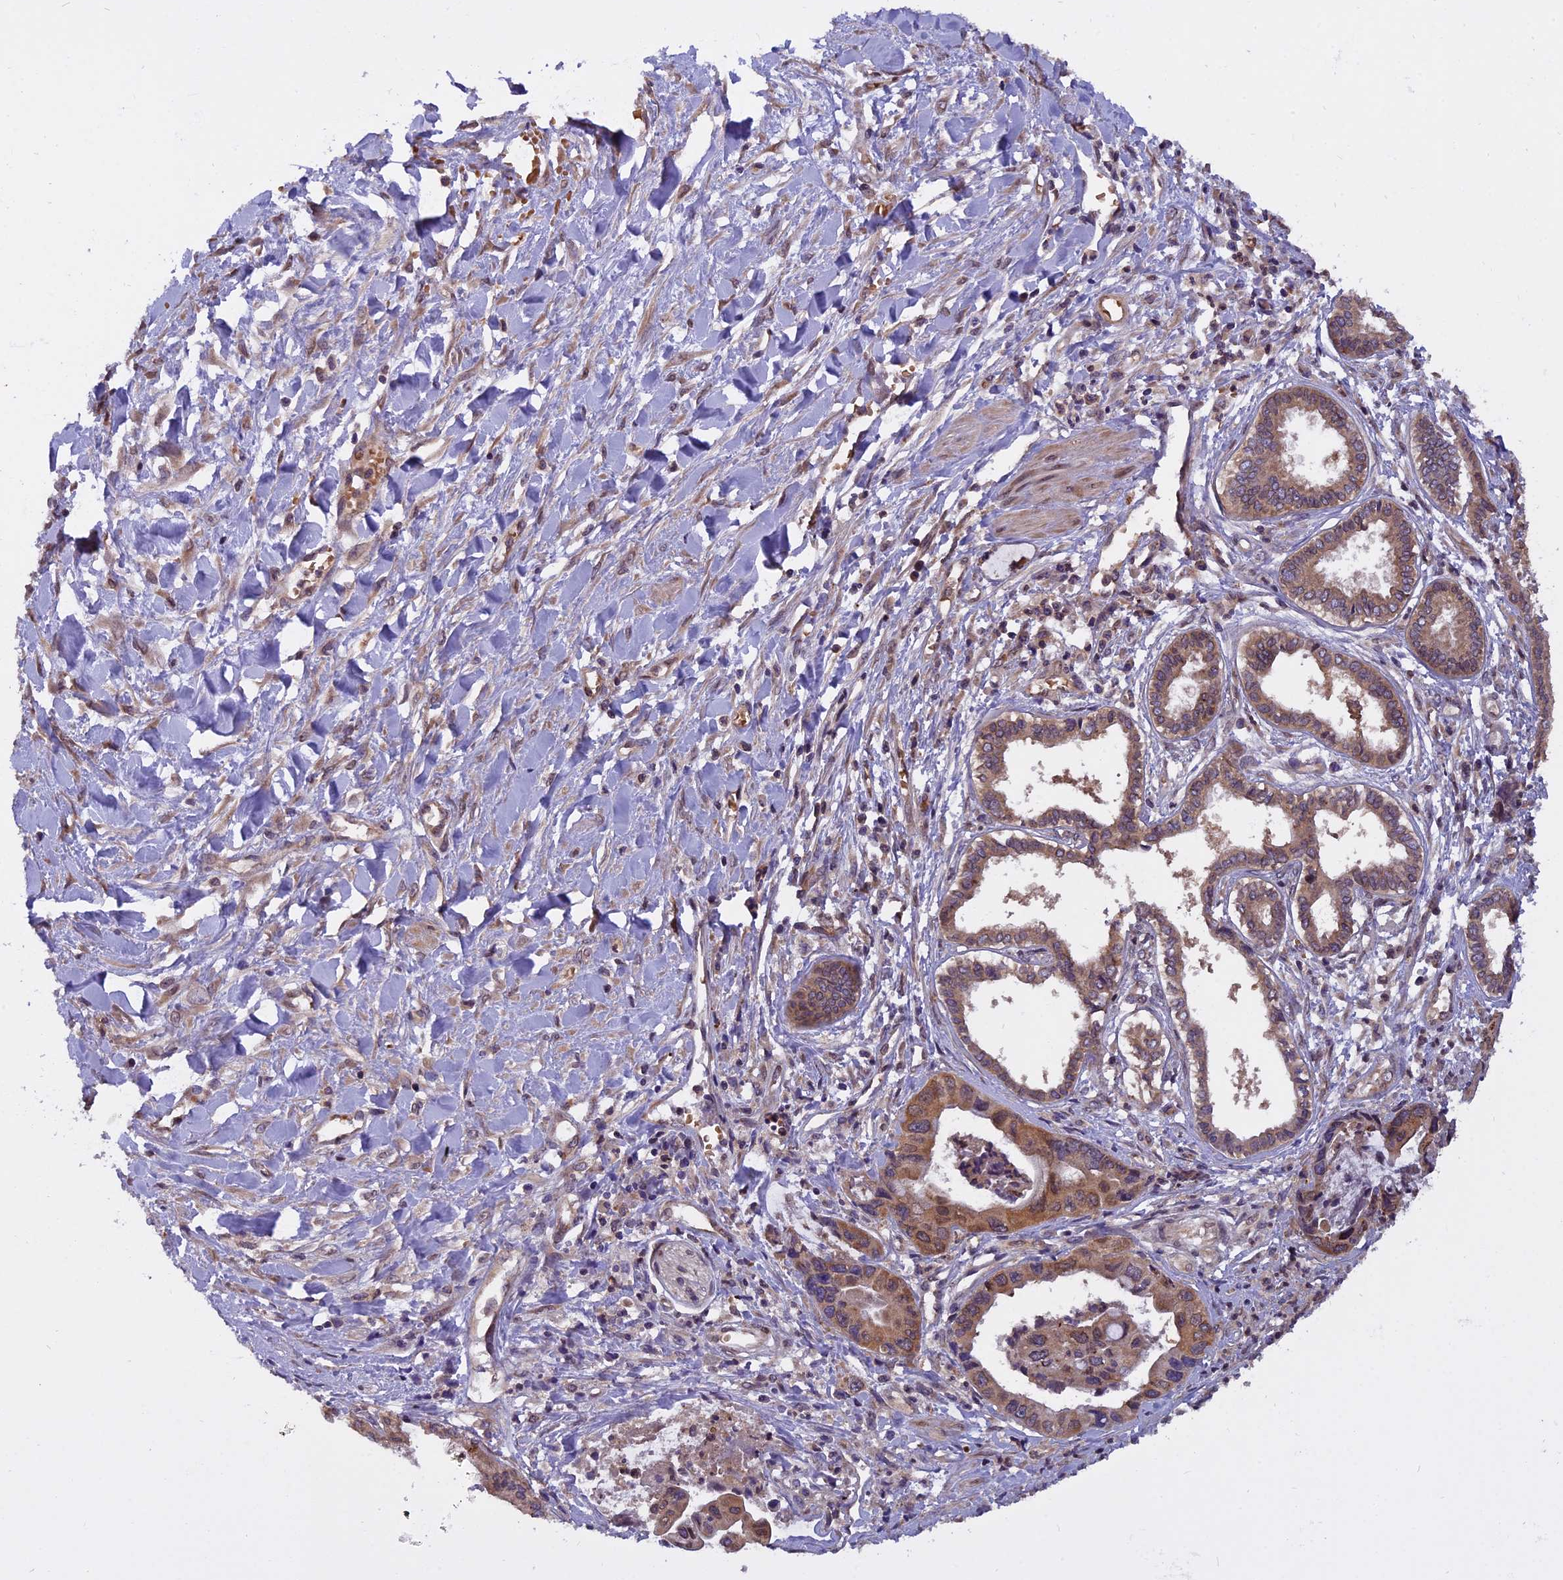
{"staining": {"intensity": "moderate", "quantity": ">75%", "location": "cytoplasmic/membranous,nuclear"}, "tissue": "pancreatic cancer", "cell_type": "Tumor cells", "image_type": "cancer", "snomed": [{"axis": "morphology", "description": "Adenocarcinoma, NOS"}, {"axis": "topography", "description": "Pancreas"}], "caption": "The micrograph exhibits staining of pancreatic cancer (adenocarcinoma), revealing moderate cytoplasmic/membranous and nuclear protein expression (brown color) within tumor cells.", "gene": "CHMP2A", "patient": {"sex": "female", "age": 50}}